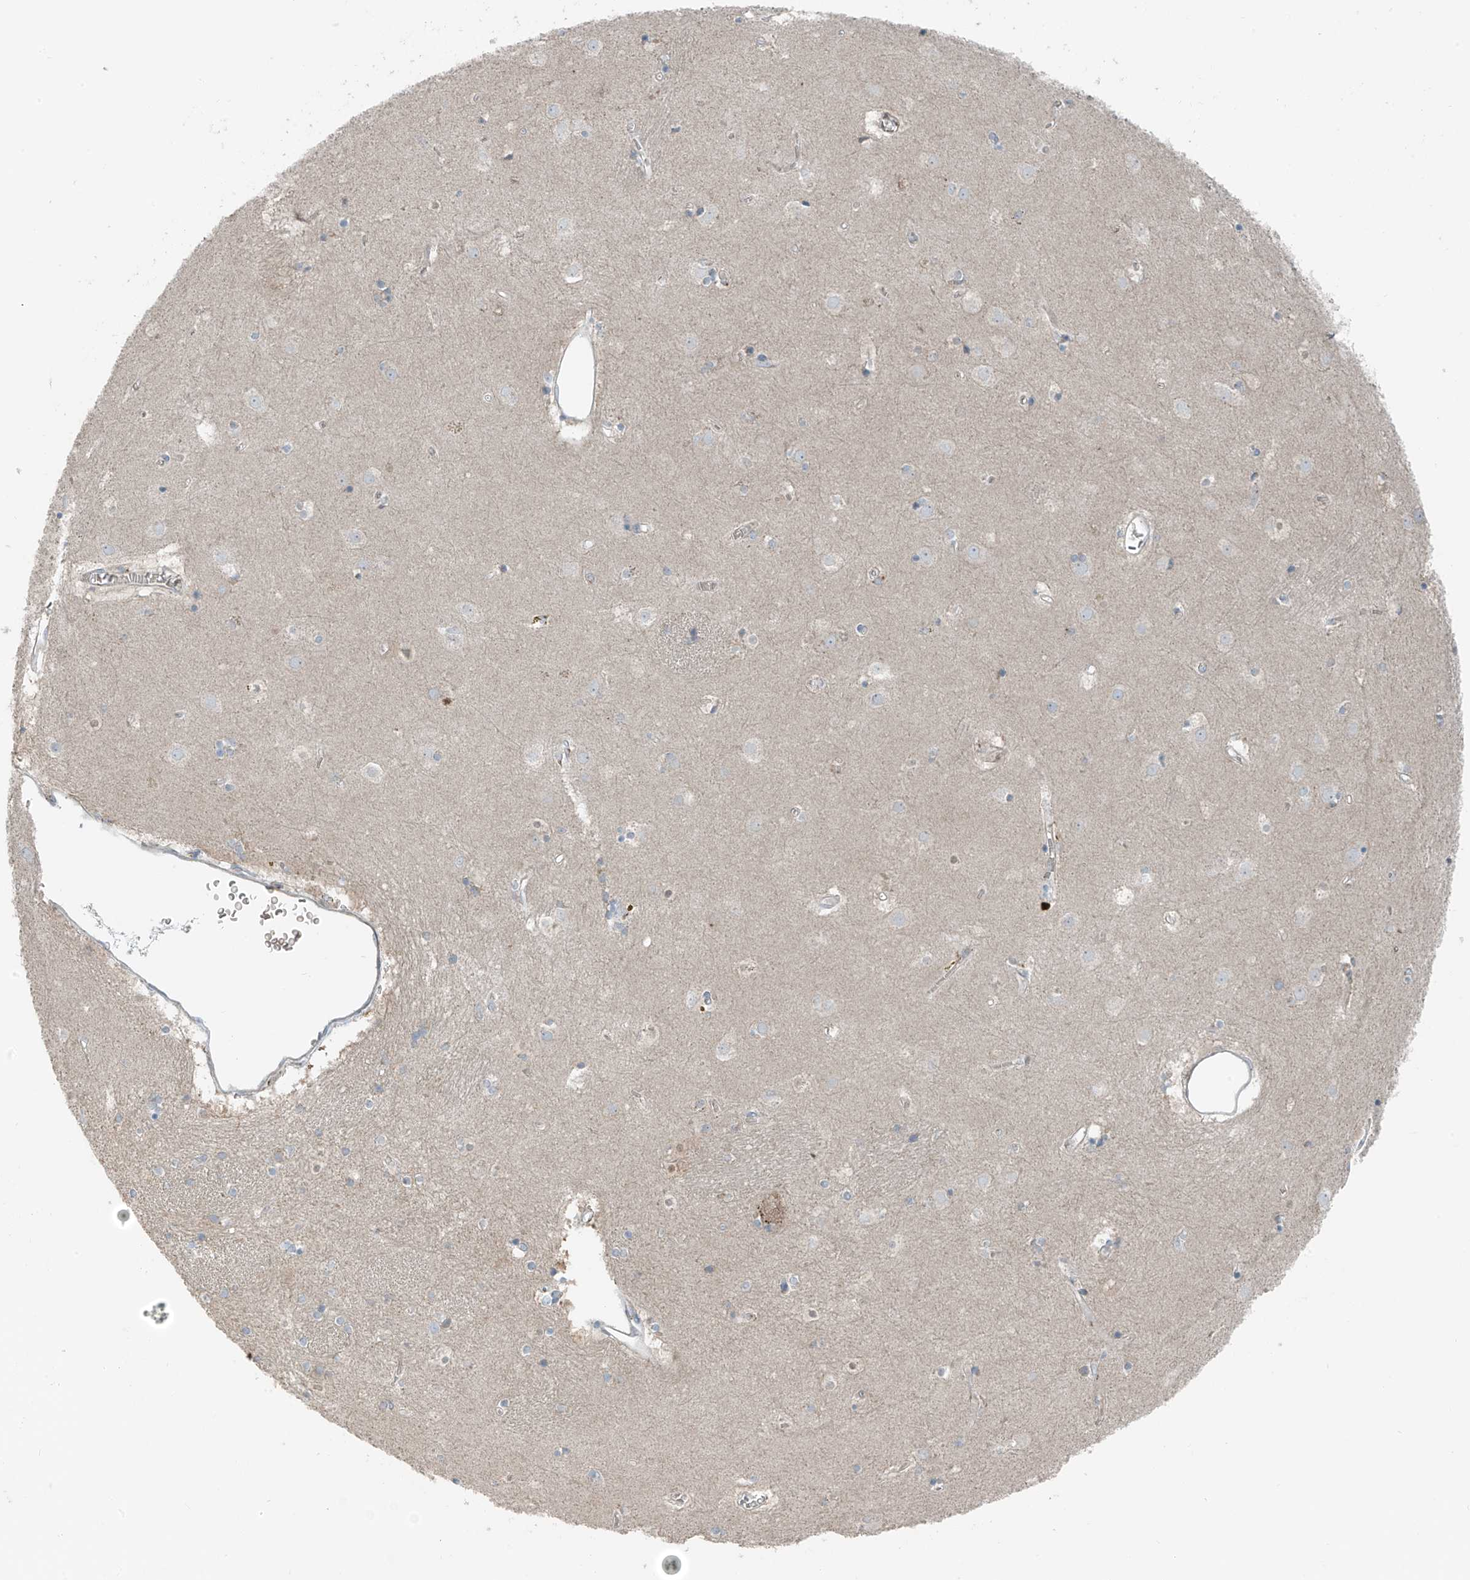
{"staining": {"intensity": "negative", "quantity": "none", "location": "none"}, "tissue": "caudate", "cell_type": "Glial cells", "image_type": "normal", "snomed": [{"axis": "morphology", "description": "Normal tissue, NOS"}, {"axis": "topography", "description": "Lateral ventricle wall"}], "caption": "Immunohistochemistry (IHC) photomicrograph of unremarkable caudate: human caudate stained with DAB exhibits no significant protein positivity in glial cells.", "gene": "SLC12A6", "patient": {"sex": "male", "age": 70}}